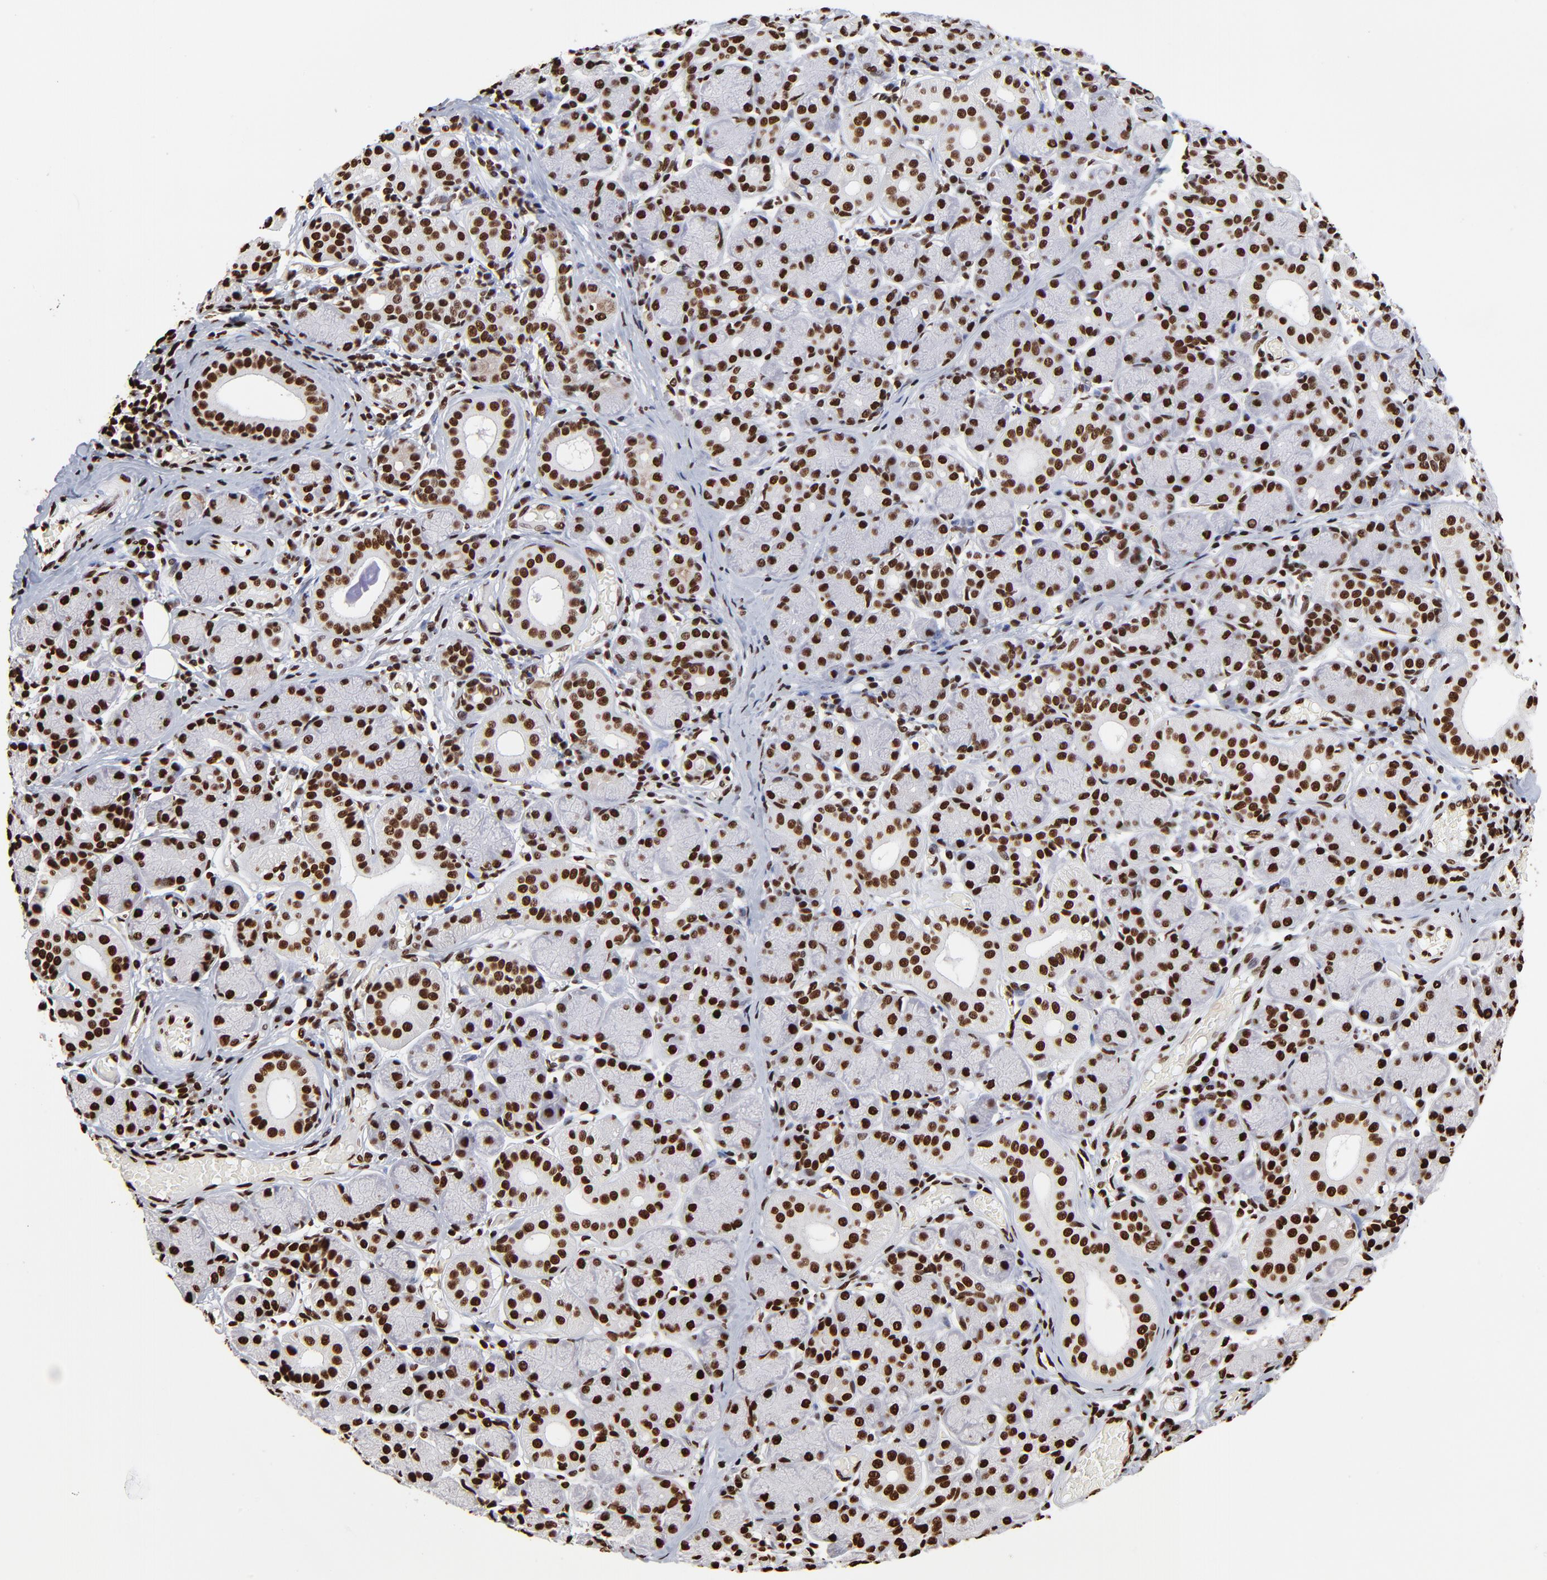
{"staining": {"intensity": "strong", "quantity": ">75%", "location": "nuclear"}, "tissue": "salivary gland", "cell_type": "Glandular cells", "image_type": "normal", "snomed": [{"axis": "morphology", "description": "Normal tissue, NOS"}, {"axis": "topography", "description": "Salivary gland"}], "caption": "Approximately >75% of glandular cells in normal salivary gland exhibit strong nuclear protein expression as visualized by brown immunohistochemical staining.", "gene": "ZNF544", "patient": {"sex": "female", "age": 24}}